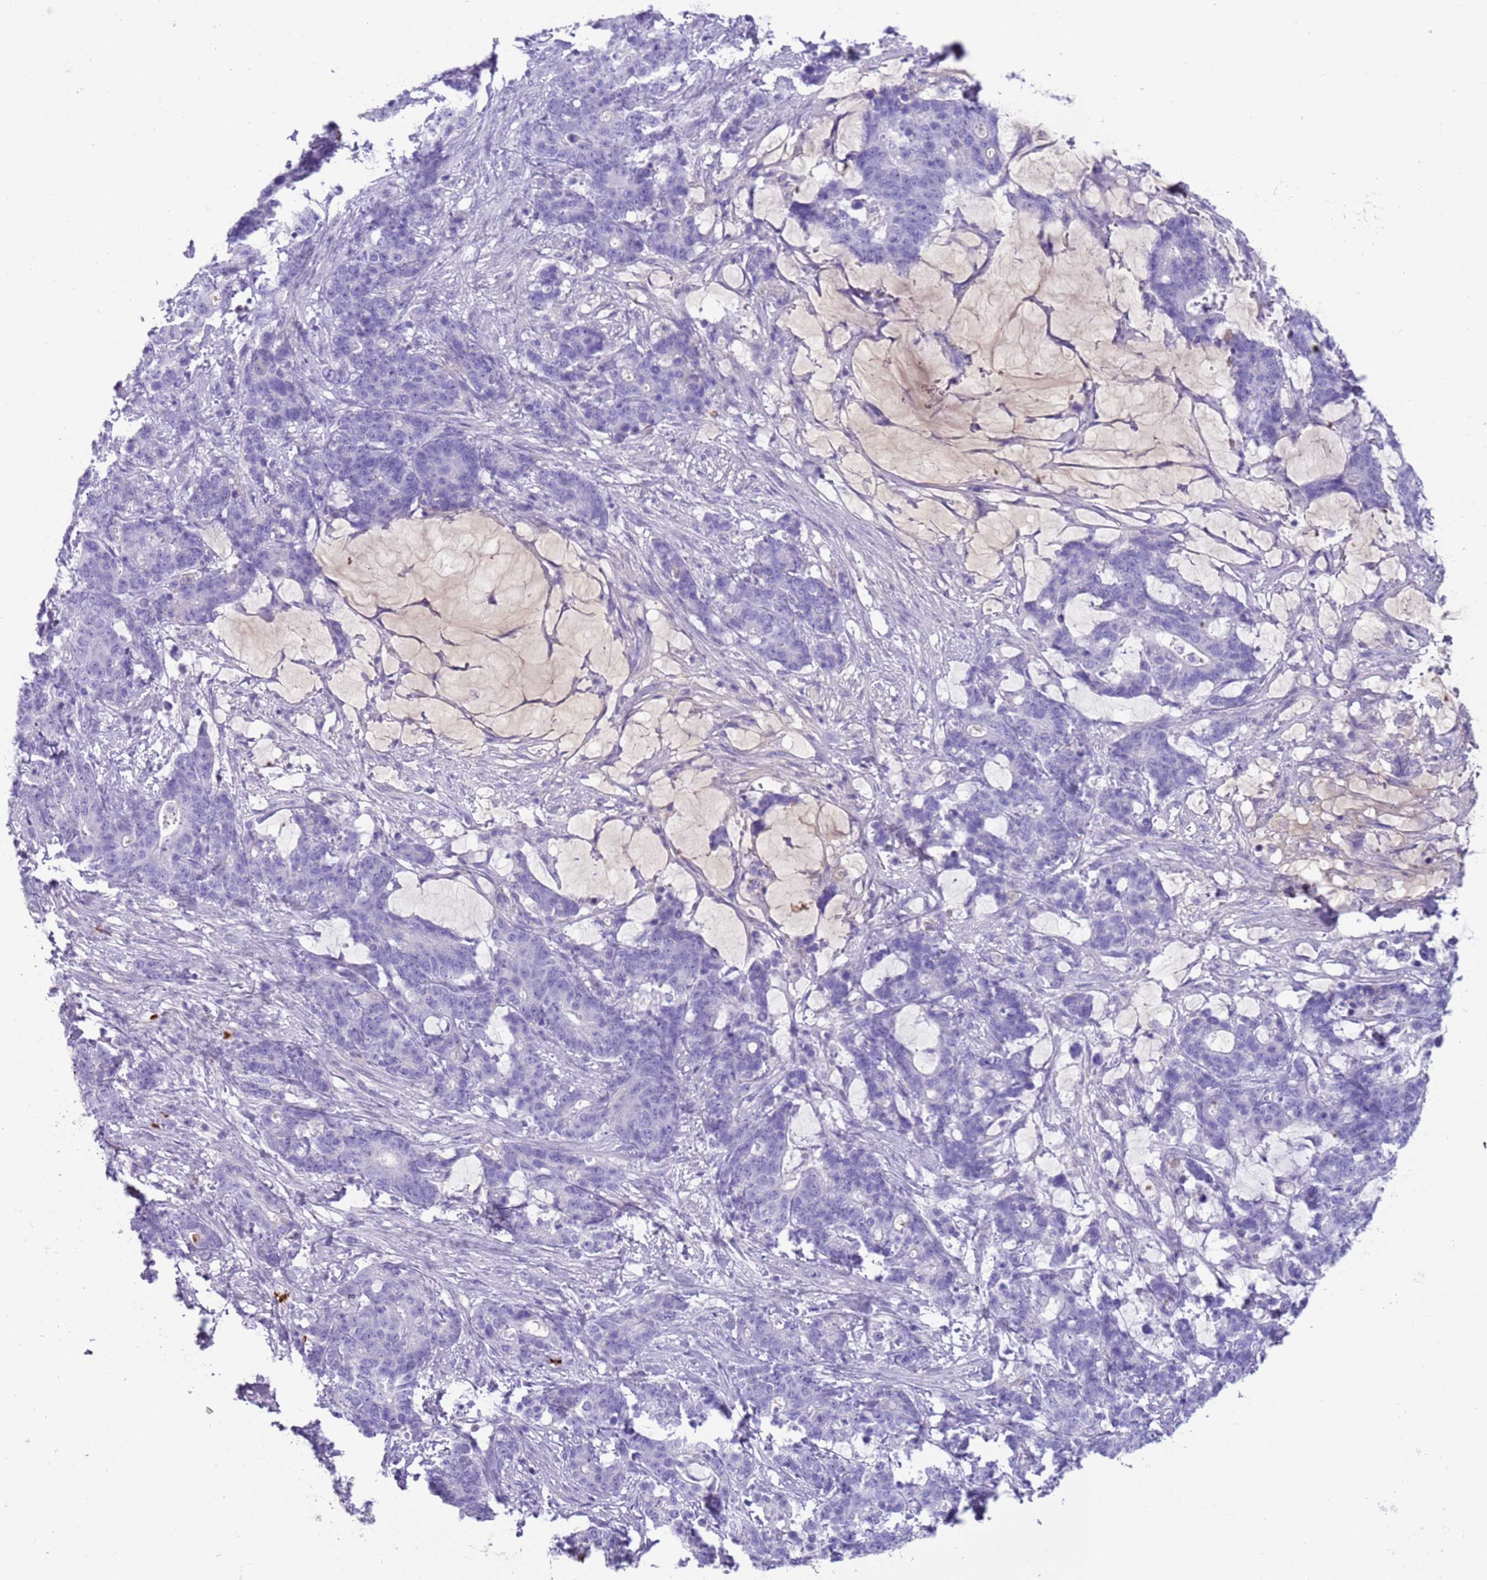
{"staining": {"intensity": "negative", "quantity": "none", "location": "none"}, "tissue": "stomach cancer", "cell_type": "Tumor cells", "image_type": "cancer", "snomed": [{"axis": "morphology", "description": "Normal tissue, NOS"}, {"axis": "morphology", "description": "Adenocarcinoma, NOS"}, {"axis": "topography", "description": "Stomach"}], "caption": "The immunohistochemistry (IHC) photomicrograph has no significant positivity in tumor cells of stomach cancer (adenocarcinoma) tissue.", "gene": "IGKV3D-11", "patient": {"sex": "female", "age": 64}}